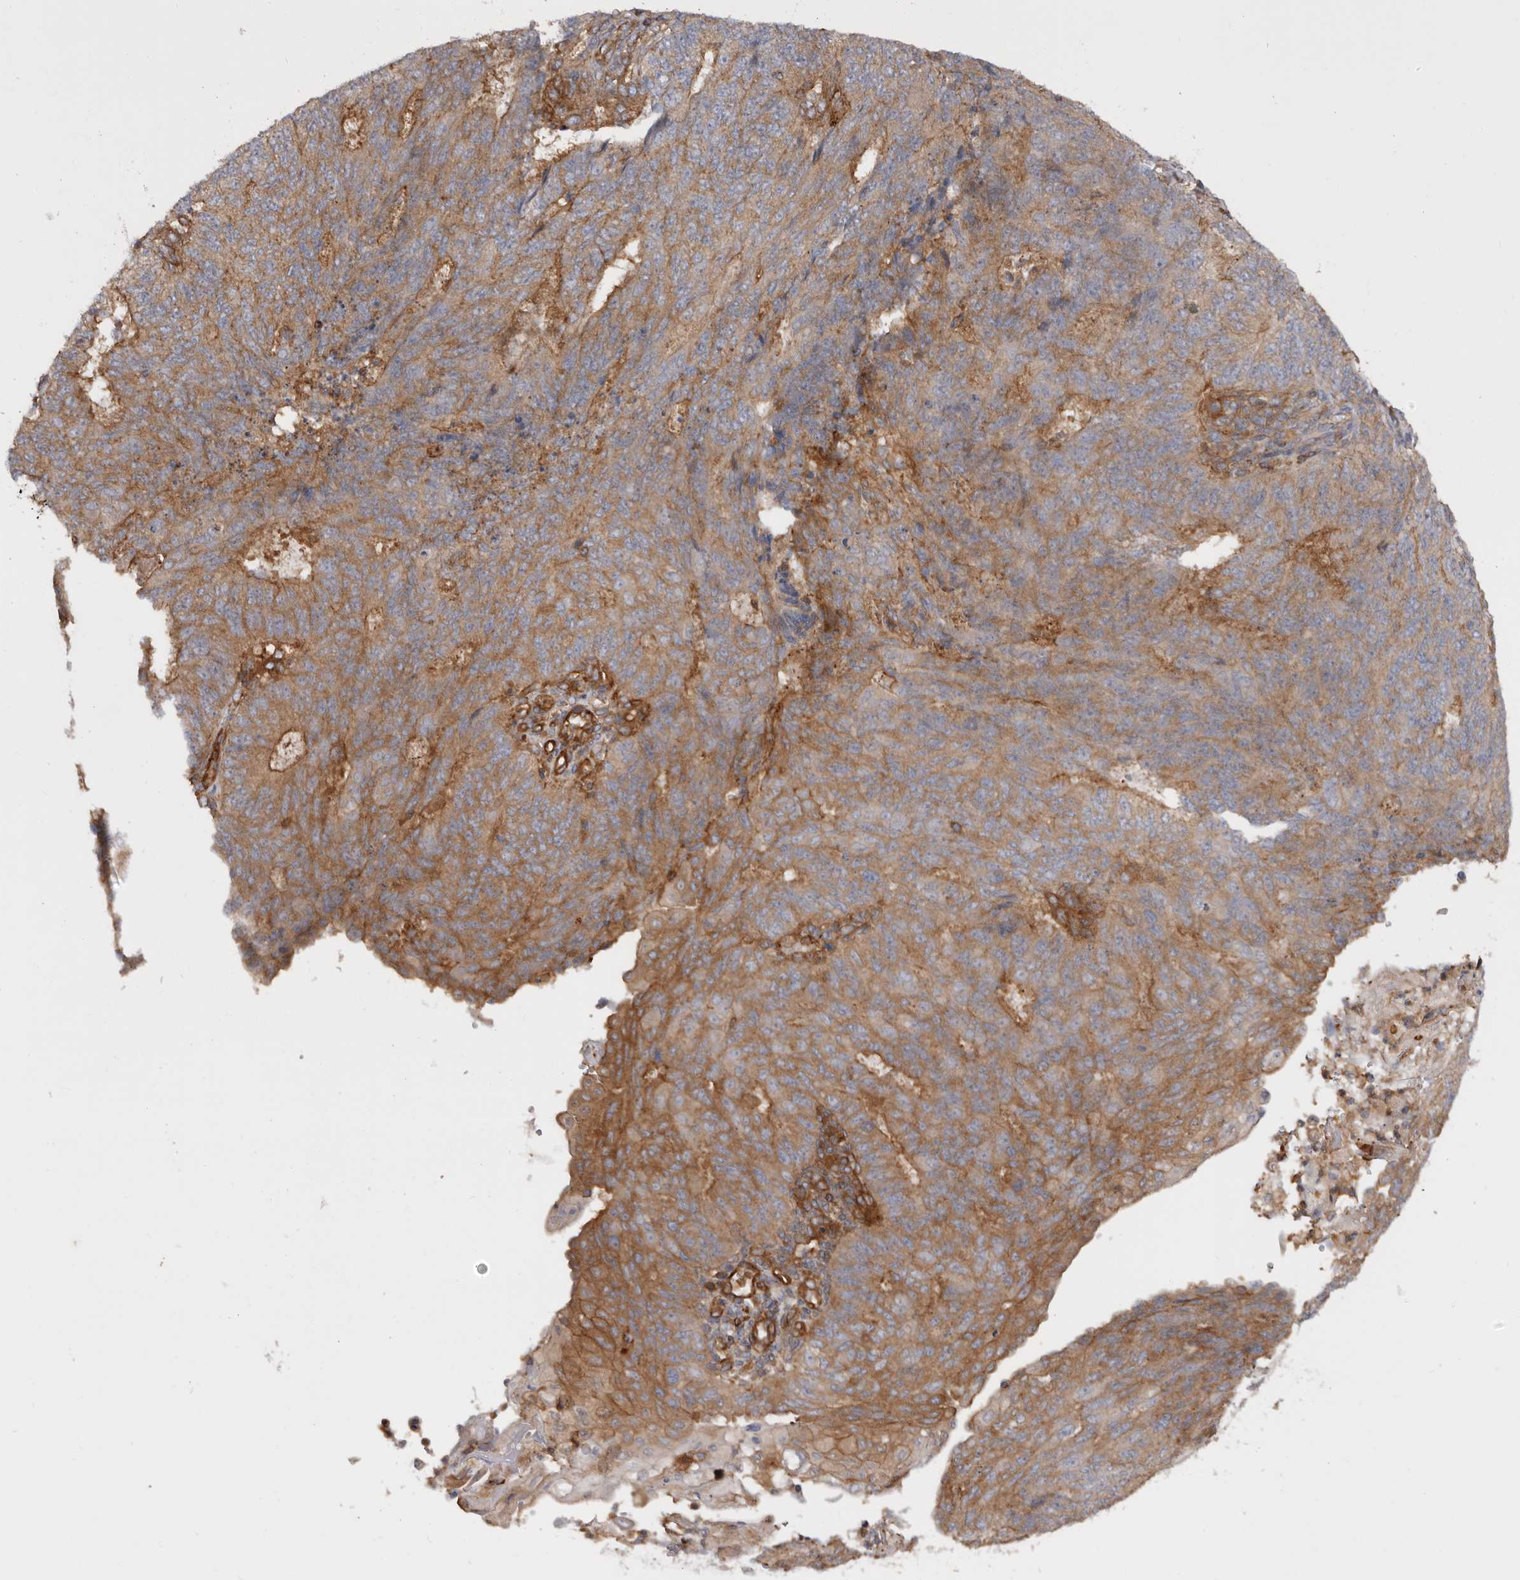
{"staining": {"intensity": "moderate", "quantity": ">75%", "location": "cytoplasmic/membranous"}, "tissue": "endometrial cancer", "cell_type": "Tumor cells", "image_type": "cancer", "snomed": [{"axis": "morphology", "description": "Adenocarcinoma, NOS"}, {"axis": "topography", "description": "Endometrium"}], "caption": "Moderate cytoplasmic/membranous staining is identified in about >75% of tumor cells in endometrial cancer (adenocarcinoma). (DAB (3,3'-diaminobenzidine) = brown stain, brightfield microscopy at high magnification).", "gene": "TMC7", "patient": {"sex": "female", "age": 32}}